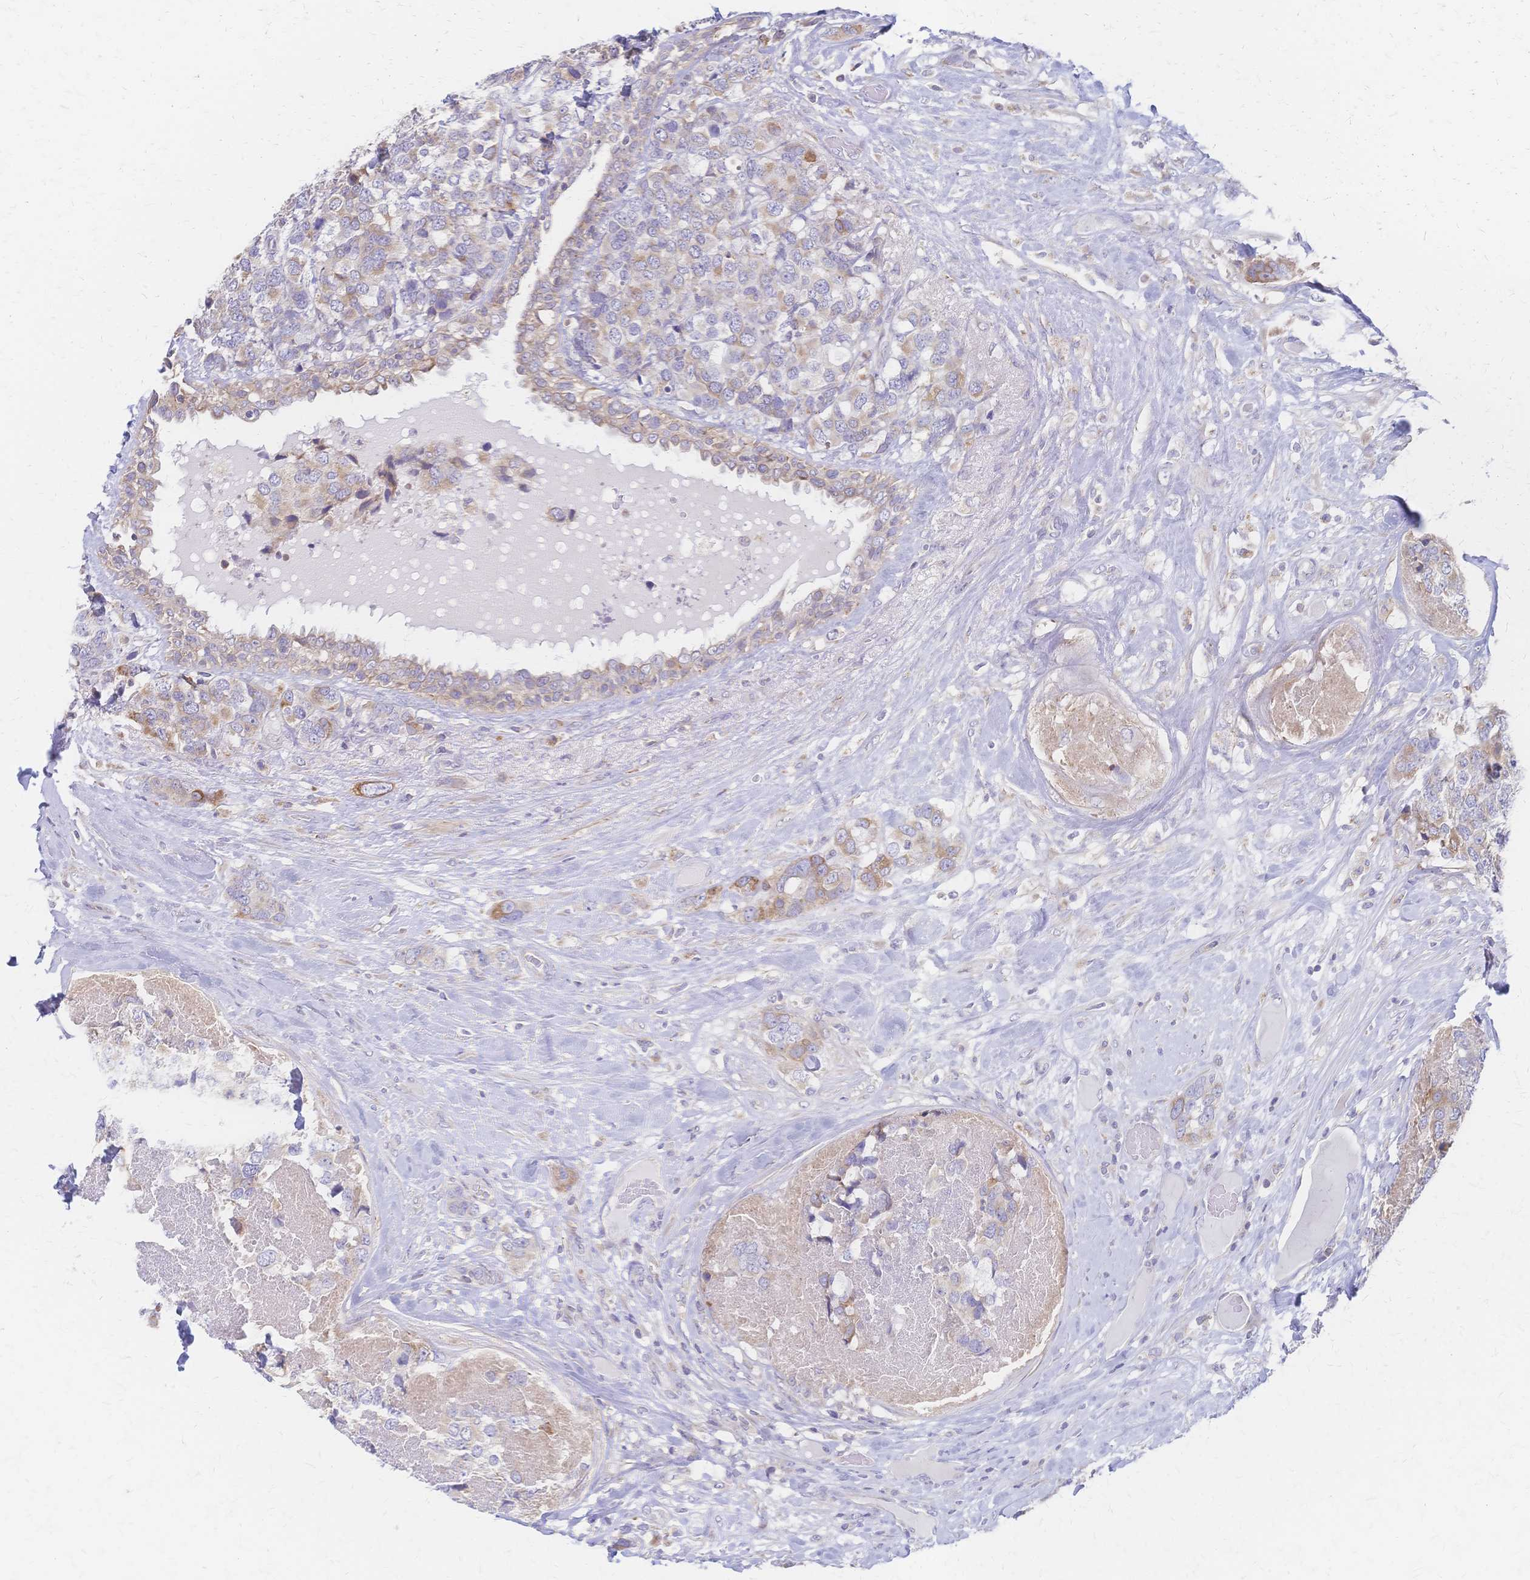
{"staining": {"intensity": "weak", "quantity": "25%-75%", "location": "cytoplasmic/membranous"}, "tissue": "breast cancer", "cell_type": "Tumor cells", "image_type": "cancer", "snomed": [{"axis": "morphology", "description": "Lobular carcinoma"}, {"axis": "topography", "description": "Breast"}], "caption": "A low amount of weak cytoplasmic/membranous positivity is appreciated in about 25%-75% of tumor cells in breast lobular carcinoma tissue. Using DAB (3,3'-diaminobenzidine) (brown) and hematoxylin (blue) stains, captured at high magnification using brightfield microscopy.", "gene": "CYB5A", "patient": {"sex": "female", "age": 59}}